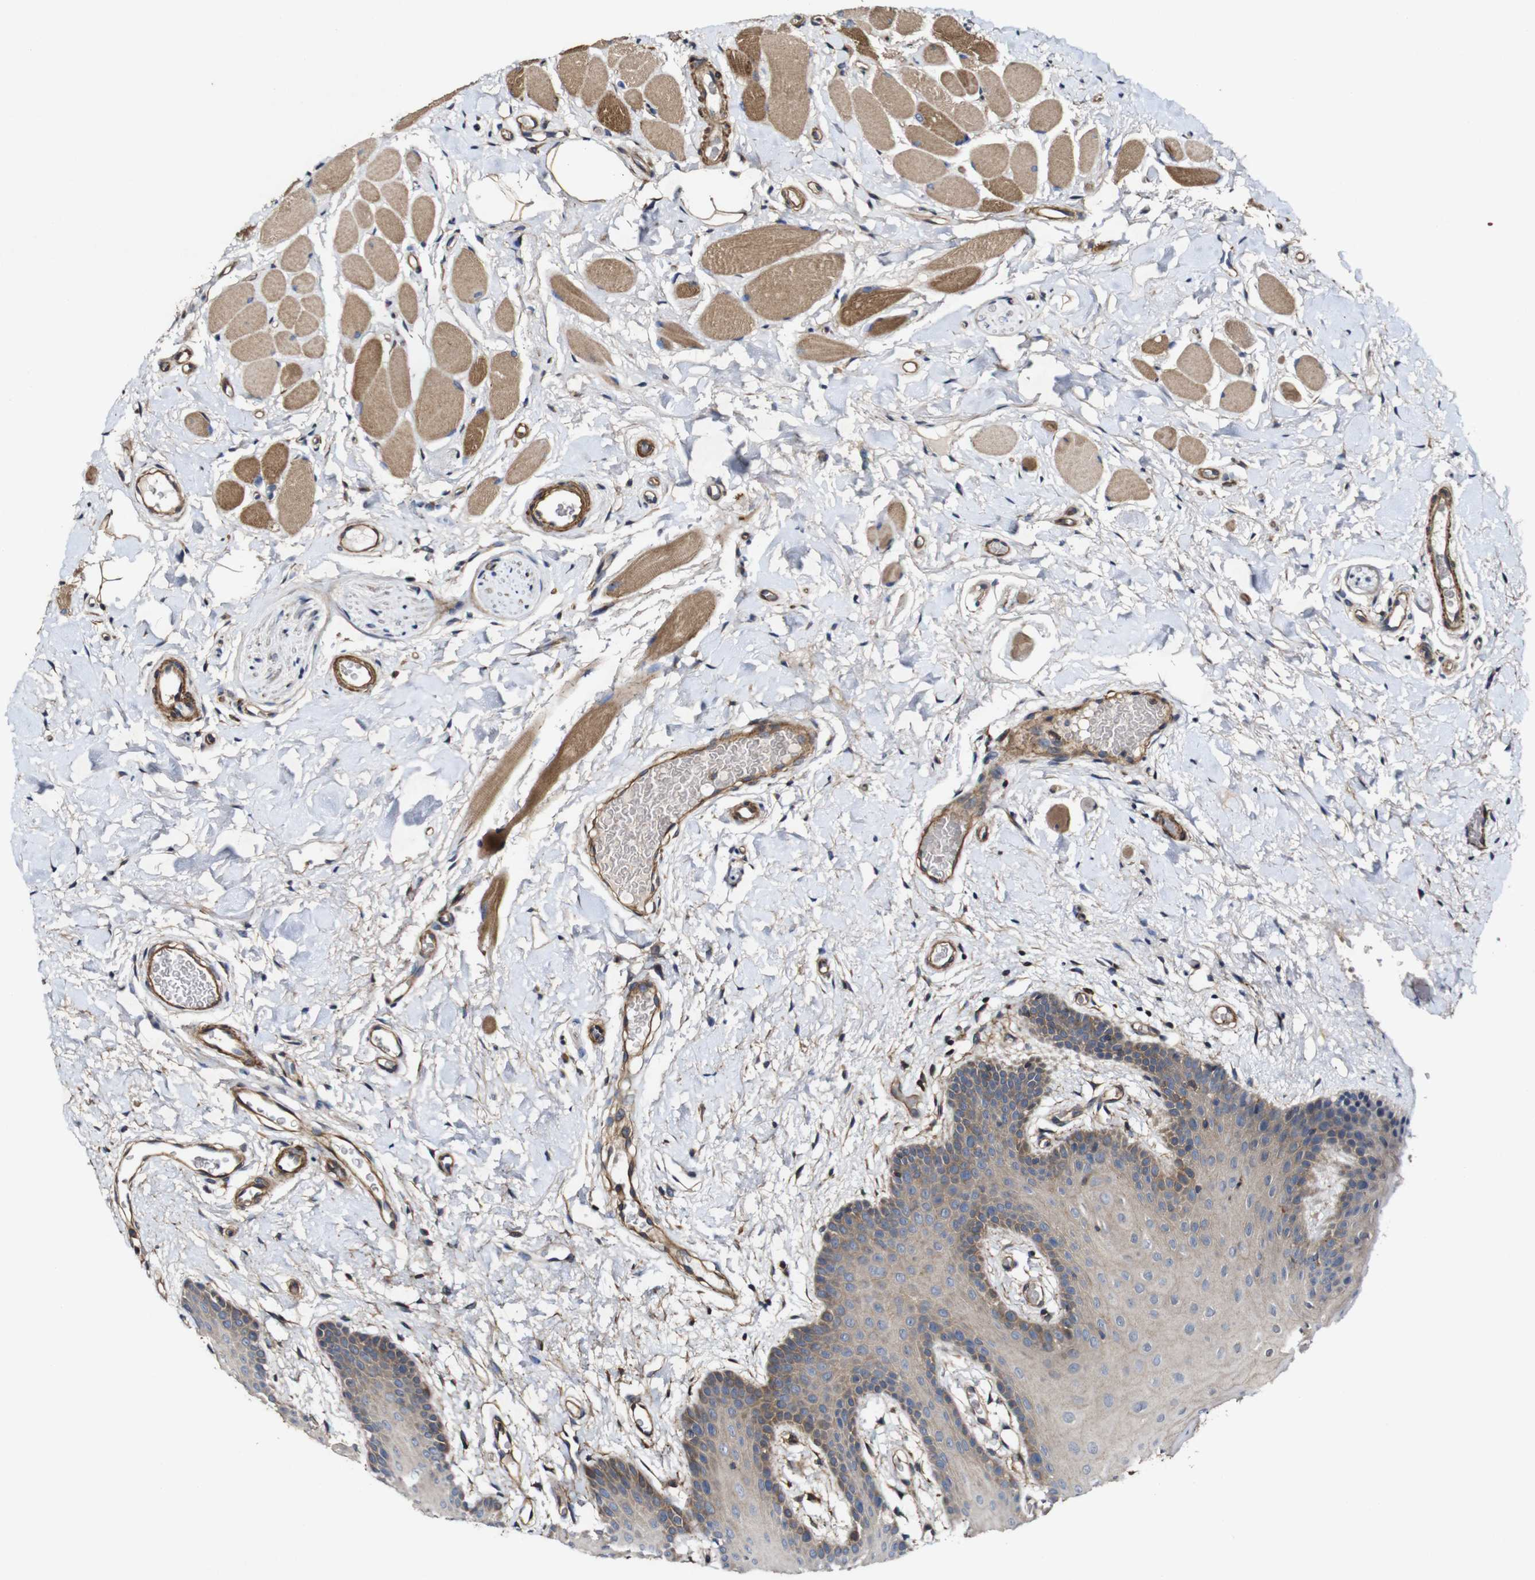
{"staining": {"intensity": "moderate", "quantity": "25%-75%", "location": "cytoplasmic/membranous"}, "tissue": "oral mucosa", "cell_type": "Squamous epithelial cells", "image_type": "normal", "snomed": [{"axis": "morphology", "description": "Normal tissue, NOS"}, {"axis": "topography", "description": "Oral tissue"}], "caption": "DAB (3,3'-diaminobenzidine) immunohistochemical staining of unremarkable oral mucosa exhibits moderate cytoplasmic/membranous protein staining in about 25%-75% of squamous epithelial cells.", "gene": "GSDME", "patient": {"sex": "male", "age": 54}}